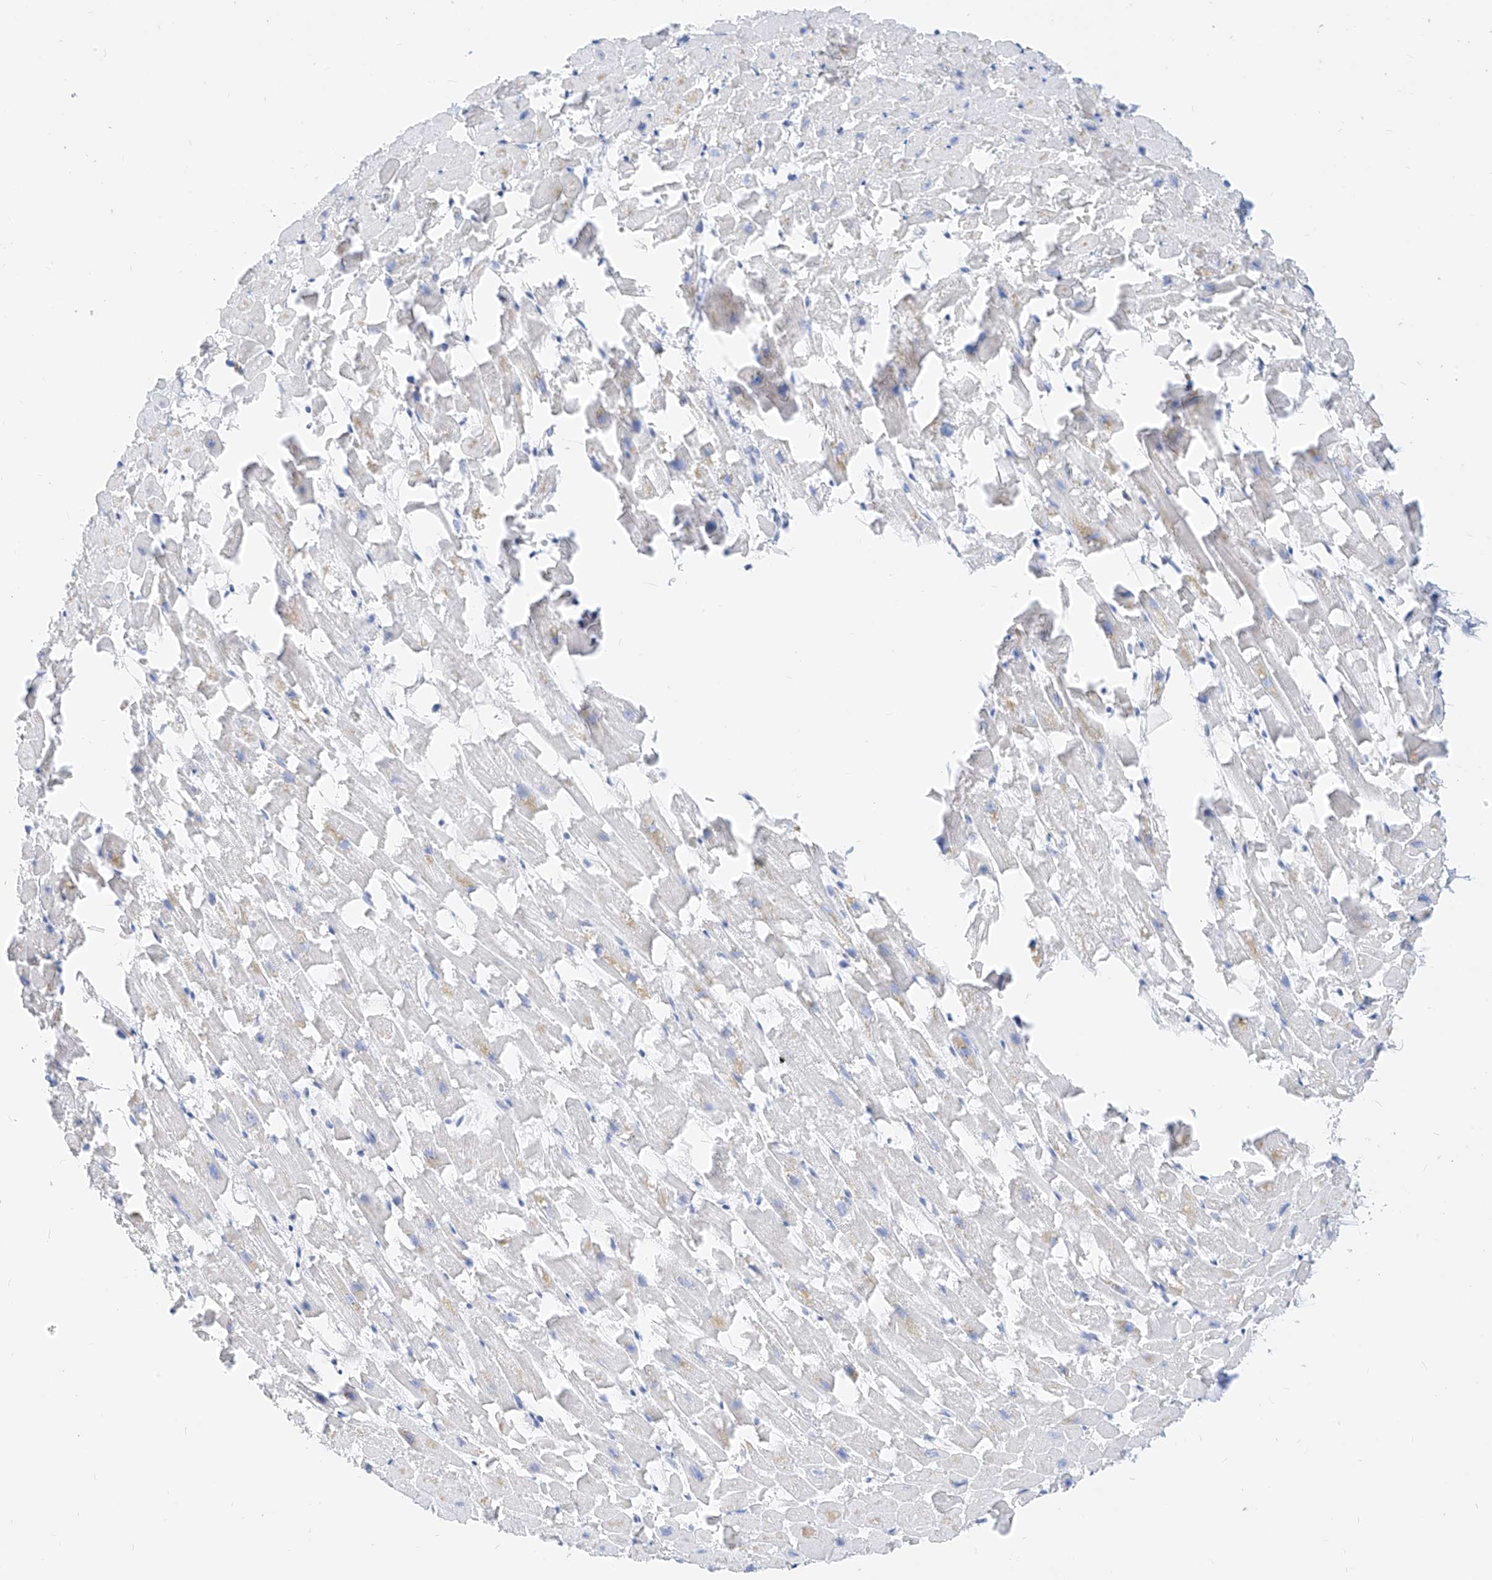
{"staining": {"intensity": "negative", "quantity": "none", "location": "none"}, "tissue": "heart muscle", "cell_type": "Cardiomyocytes", "image_type": "normal", "snomed": [{"axis": "morphology", "description": "Normal tissue, NOS"}, {"axis": "topography", "description": "Heart"}], "caption": "The IHC image has no significant positivity in cardiomyocytes of heart muscle.", "gene": "ZZEF1", "patient": {"sex": "female", "age": 64}}